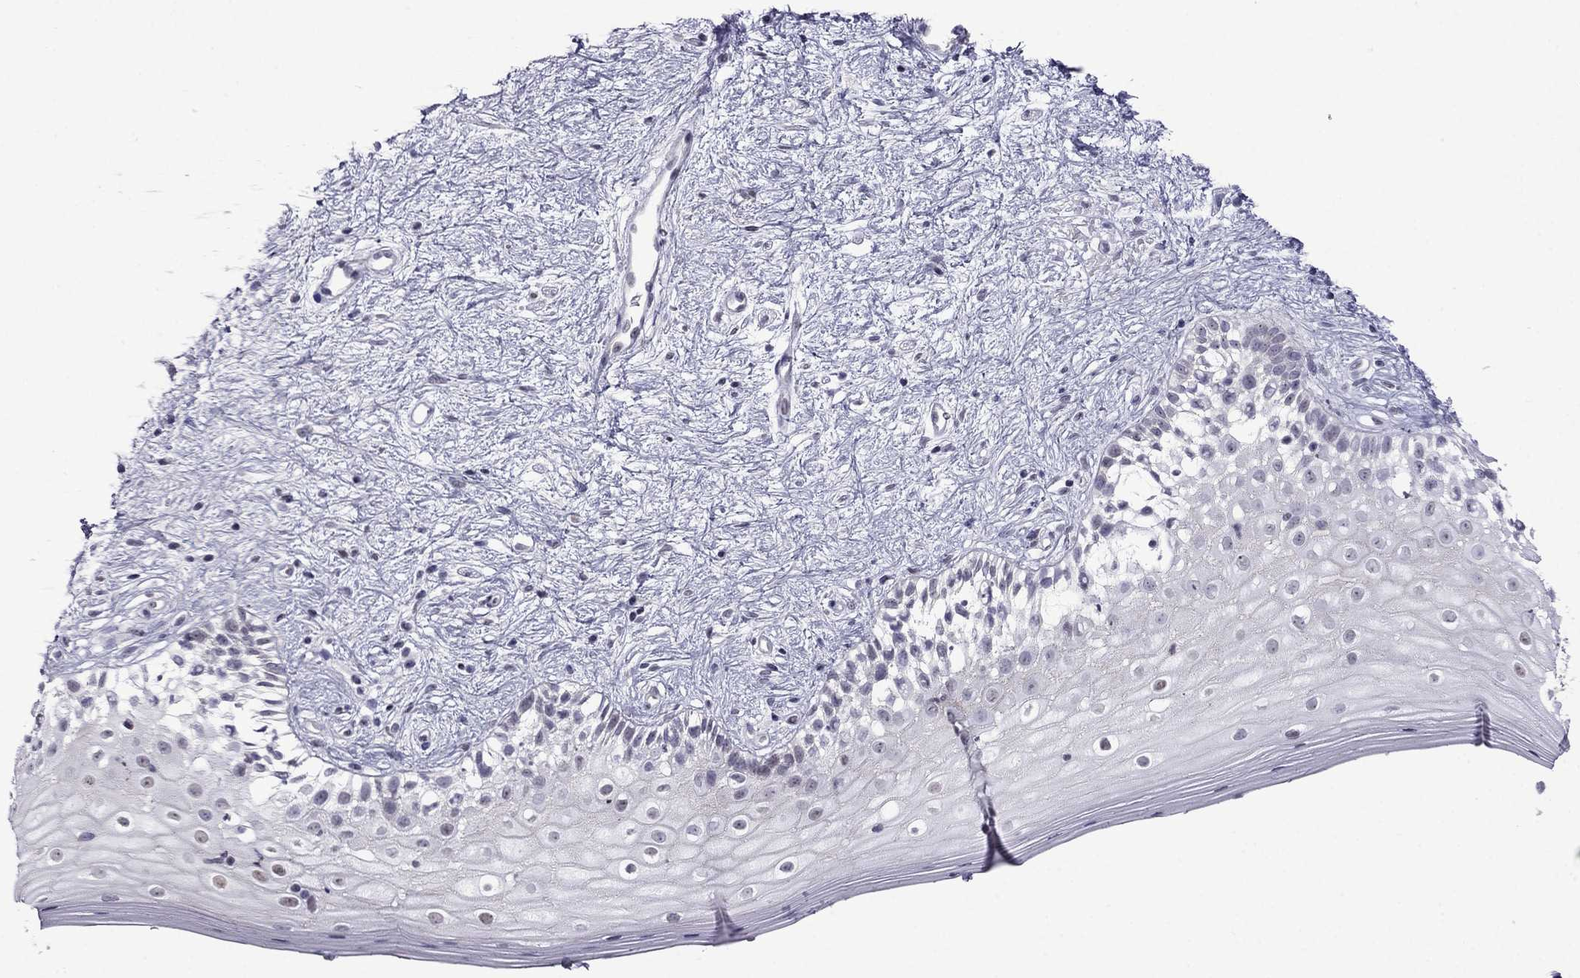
{"staining": {"intensity": "negative", "quantity": "none", "location": "none"}, "tissue": "vagina", "cell_type": "Squamous epithelial cells", "image_type": "normal", "snomed": [{"axis": "morphology", "description": "Normal tissue, NOS"}, {"axis": "topography", "description": "Vagina"}], "caption": "DAB (3,3'-diaminobenzidine) immunohistochemical staining of benign human vagina demonstrates no significant positivity in squamous epithelial cells.", "gene": "POM121L12", "patient": {"sex": "female", "age": 47}}